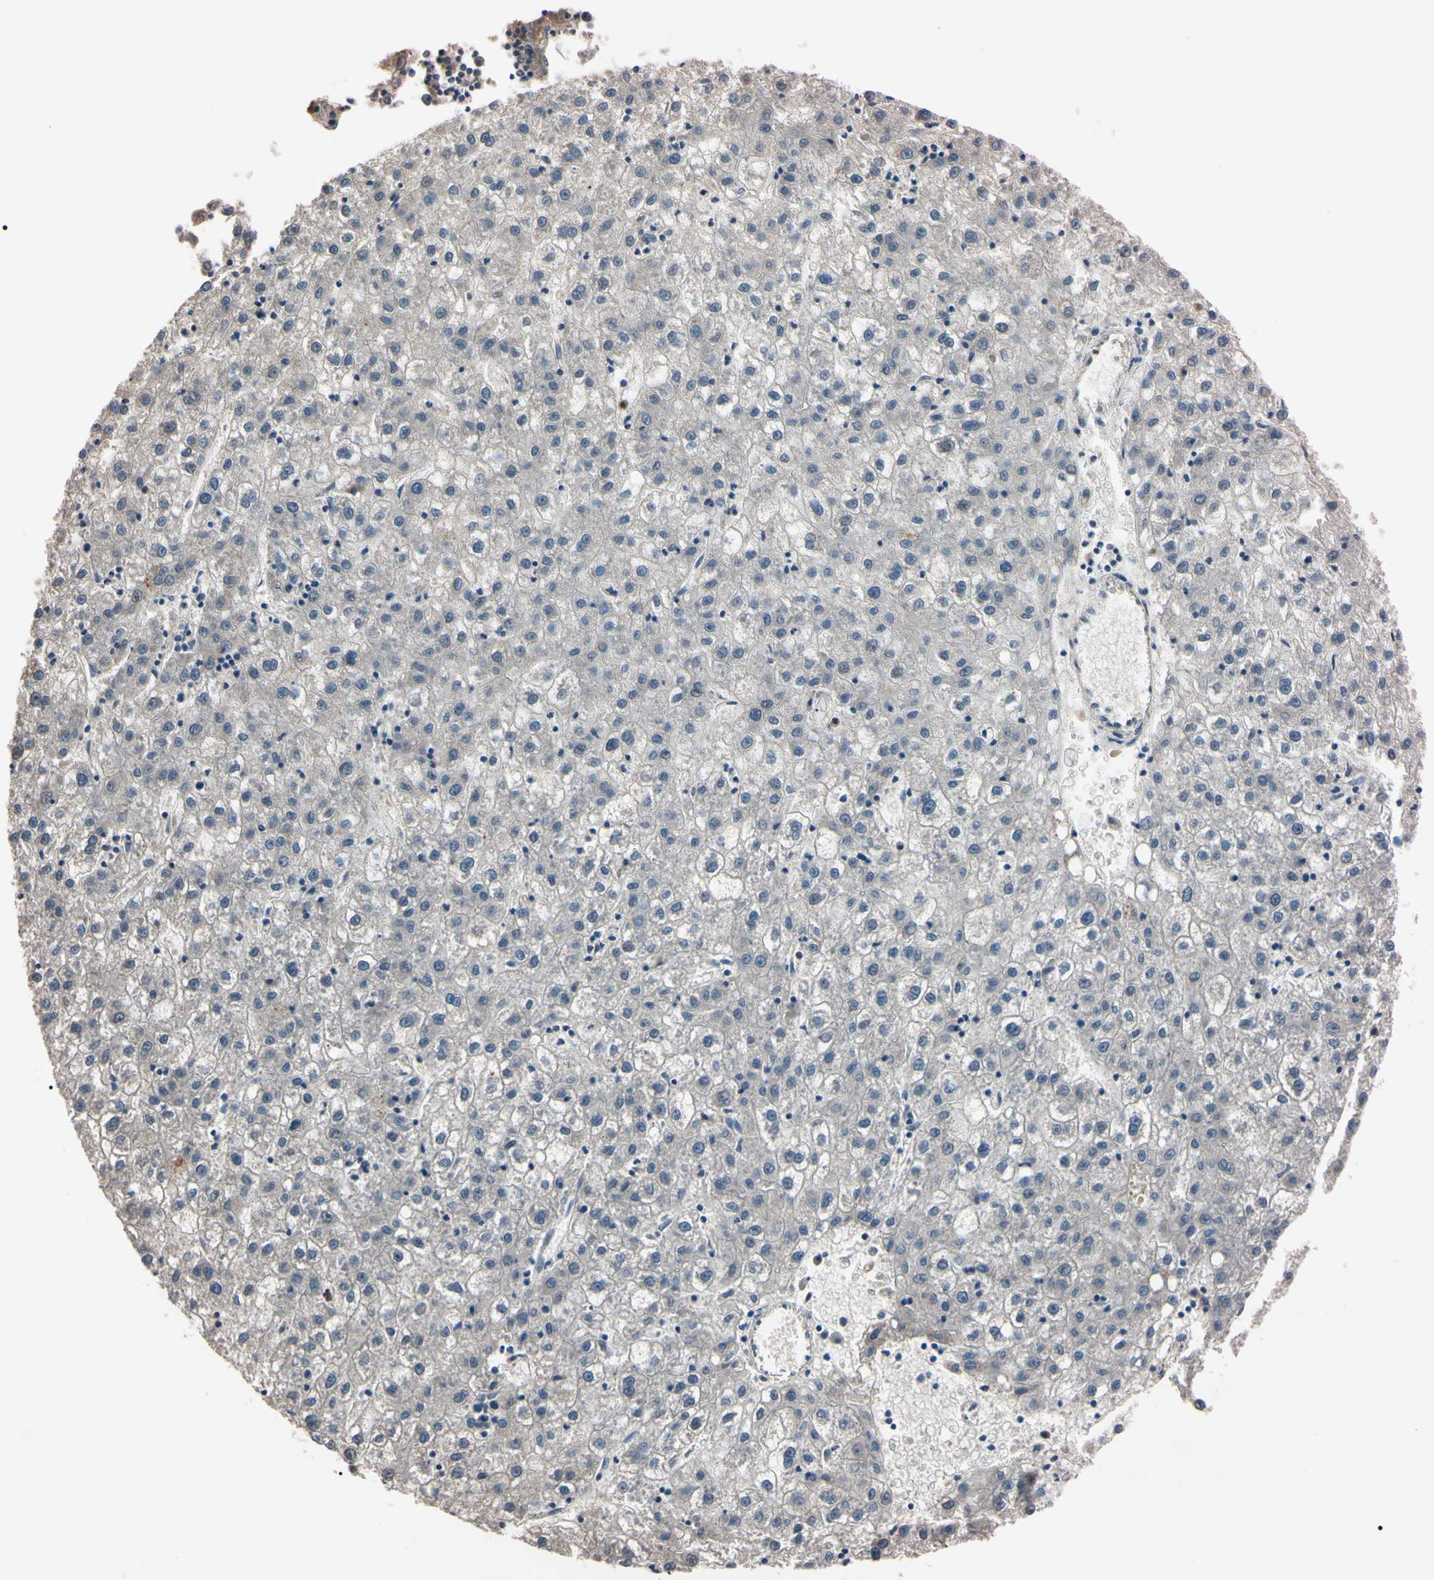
{"staining": {"intensity": "negative", "quantity": "none", "location": "none"}, "tissue": "liver cancer", "cell_type": "Tumor cells", "image_type": "cancer", "snomed": [{"axis": "morphology", "description": "Carcinoma, Hepatocellular, NOS"}, {"axis": "topography", "description": "Liver"}], "caption": "A high-resolution image shows immunohistochemistry staining of liver cancer, which exhibits no significant staining in tumor cells.", "gene": "TRAF5", "patient": {"sex": "male", "age": 72}}